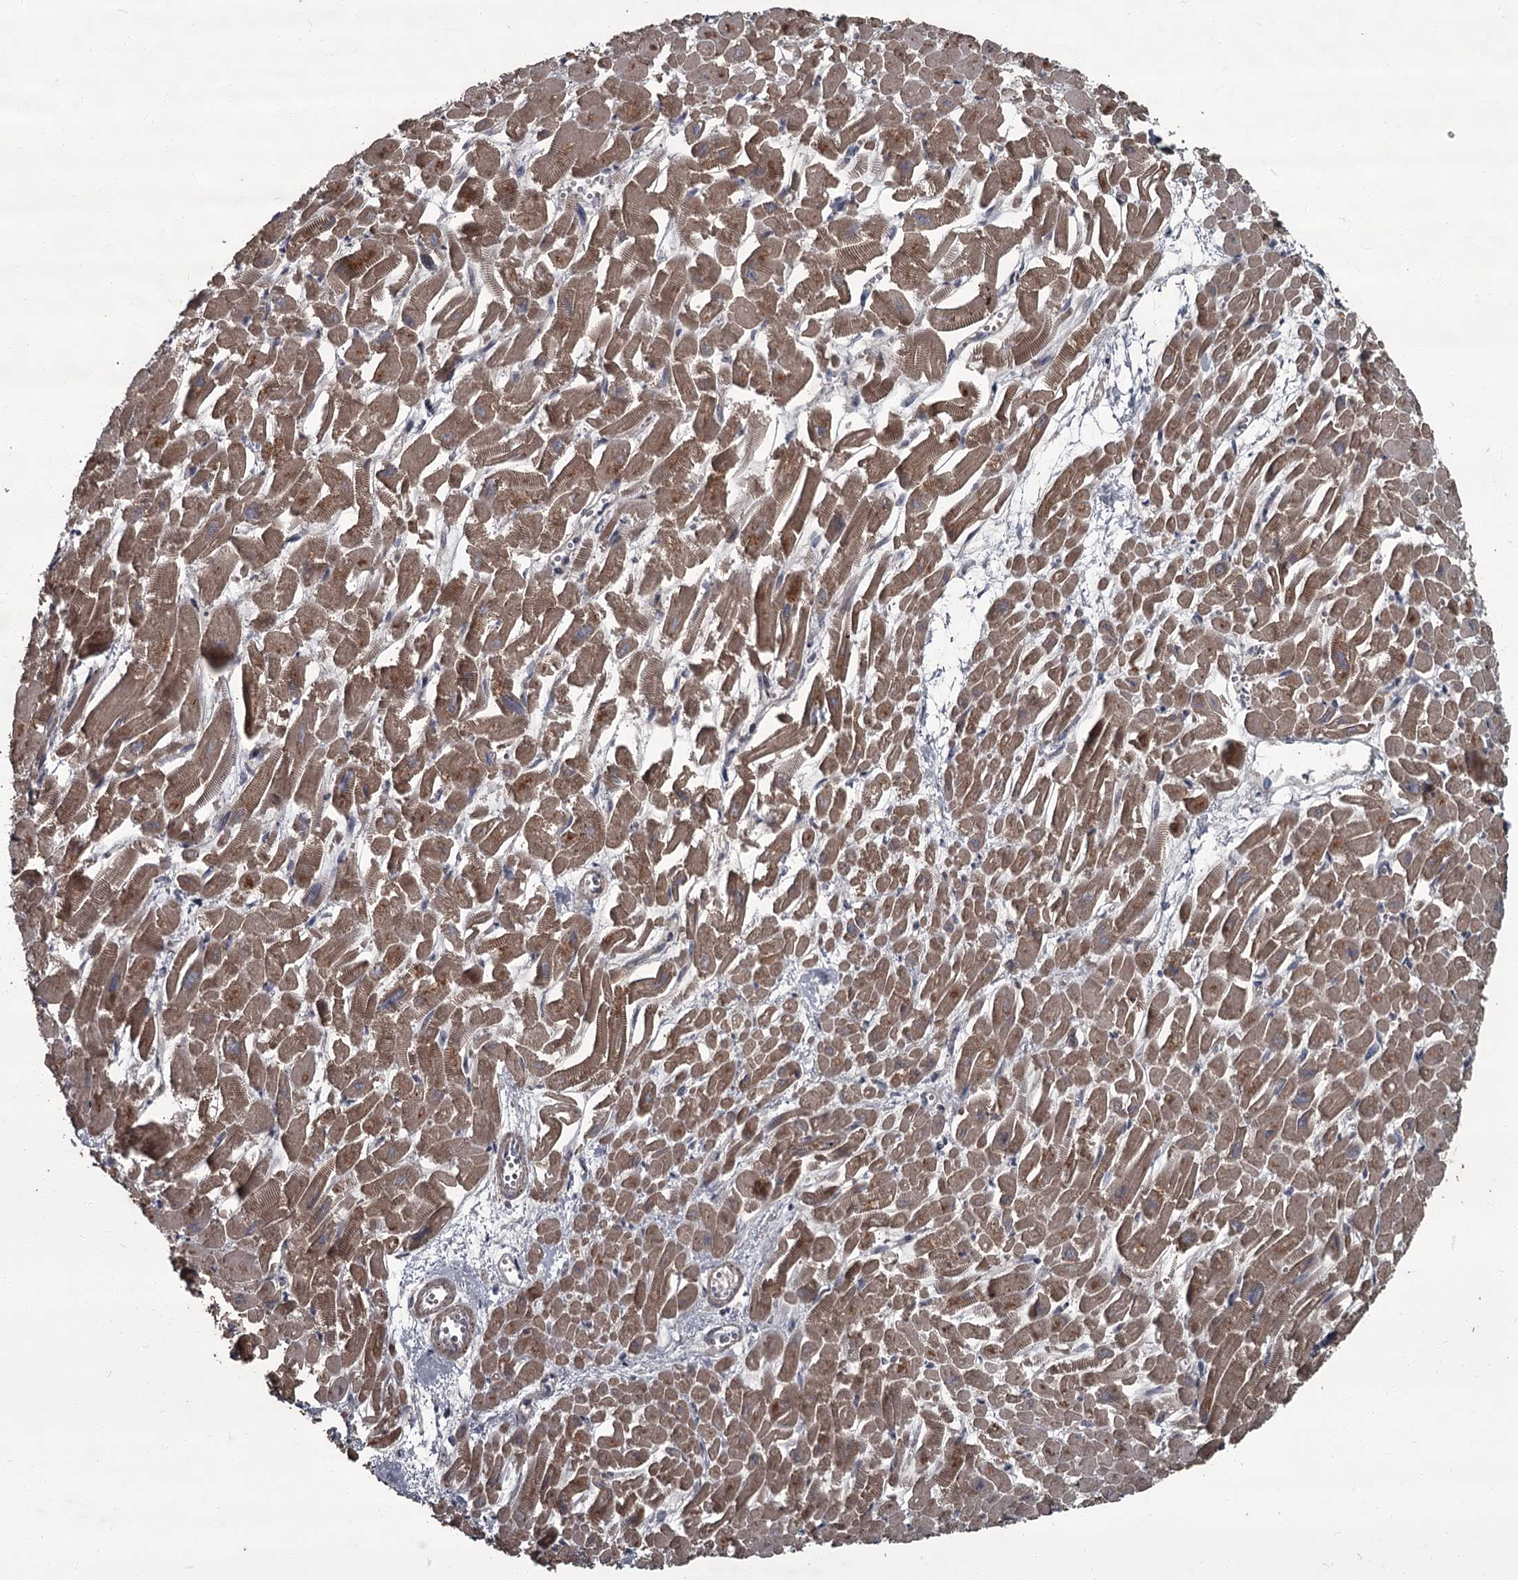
{"staining": {"intensity": "moderate", "quantity": ">75%", "location": "cytoplasmic/membranous"}, "tissue": "heart muscle", "cell_type": "Cardiomyocytes", "image_type": "normal", "snomed": [{"axis": "morphology", "description": "Normal tissue, NOS"}, {"axis": "topography", "description": "Heart"}], "caption": "The histopathology image reveals a brown stain indicating the presence of a protein in the cytoplasmic/membranous of cardiomyocytes in heart muscle. The staining was performed using DAB (3,3'-diaminobenzidine), with brown indicating positive protein expression. Nuclei are stained blue with hematoxylin.", "gene": "FLVCR2", "patient": {"sex": "male", "age": 54}}